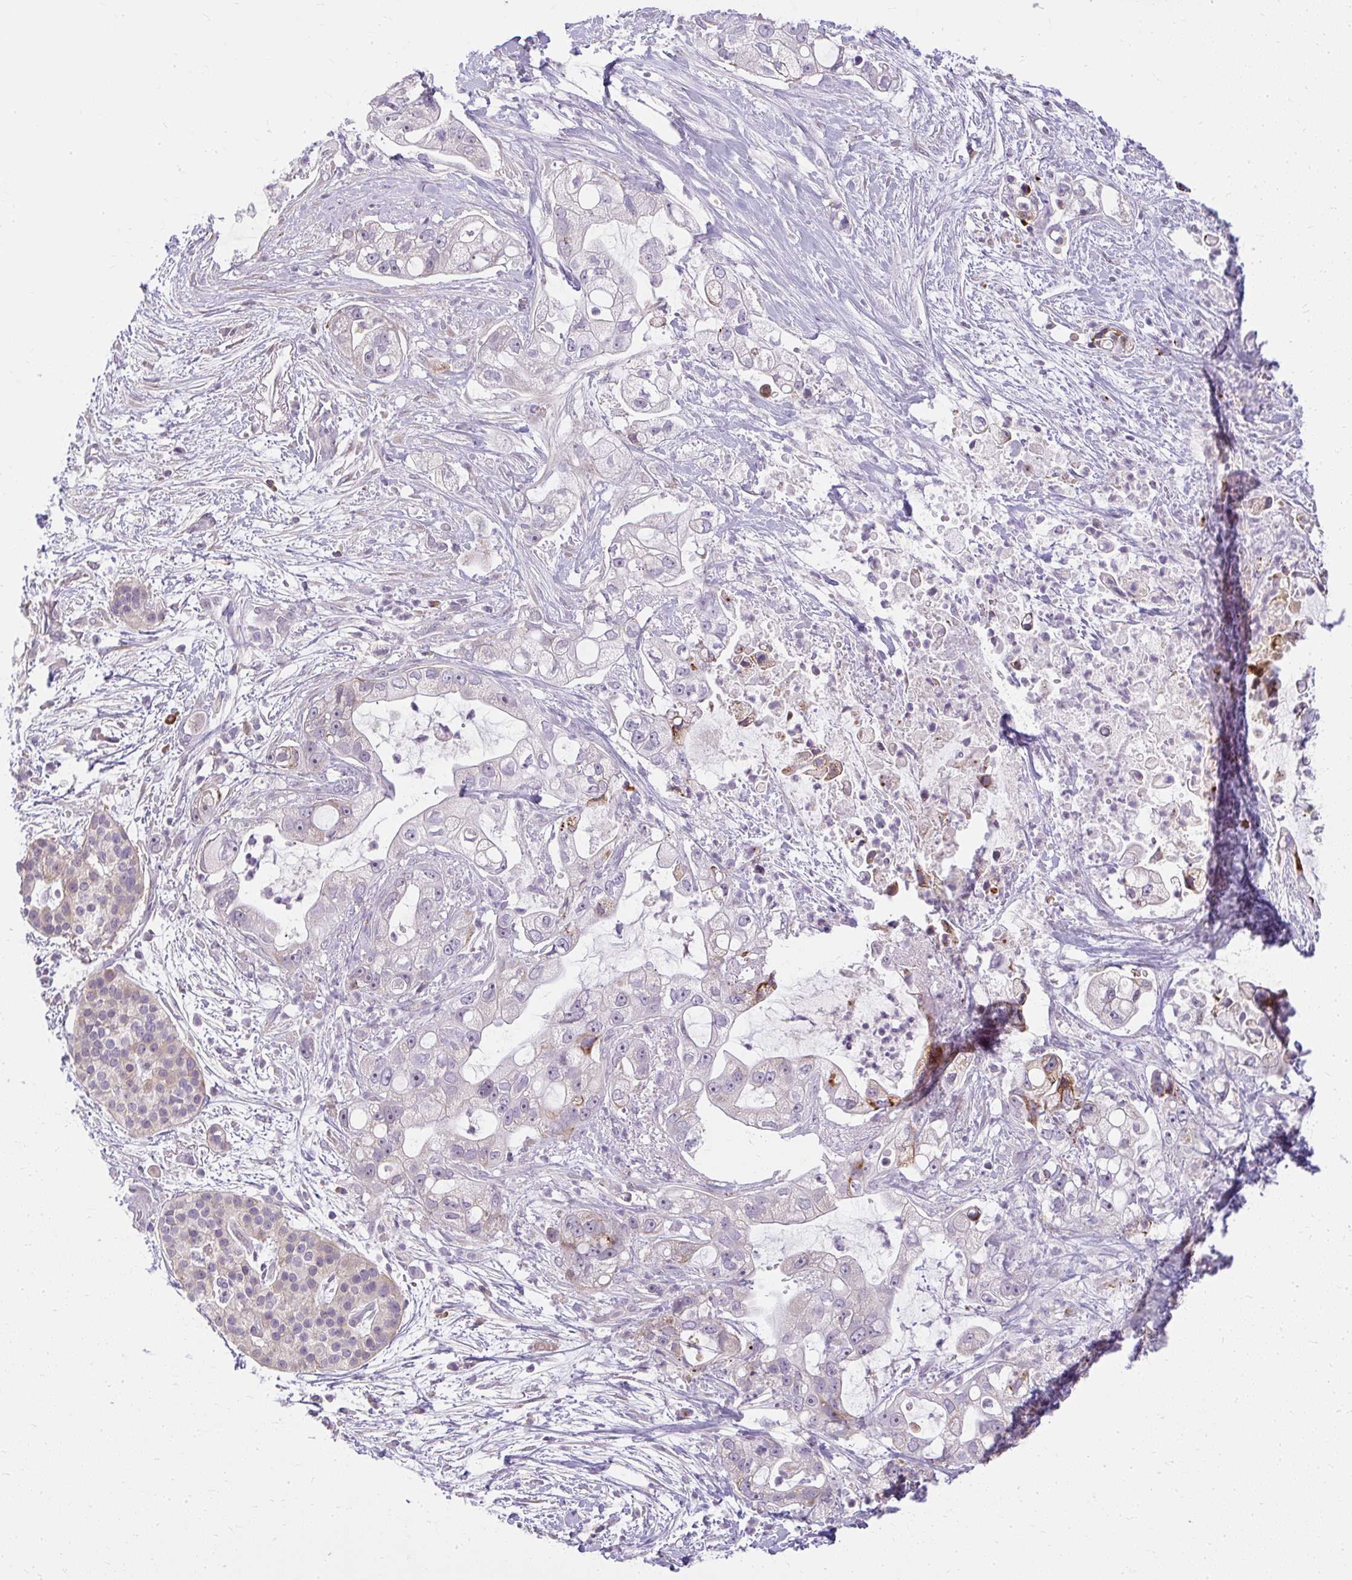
{"staining": {"intensity": "negative", "quantity": "none", "location": "none"}, "tissue": "pancreatic cancer", "cell_type": "Tumor cells", "image_type": "cancer", "snomed": [{"axis": "morphology", "description": "Adenocarcinoma, NOS"}, {"axis": "topography", "description": "Pancreas"}], "caption": "Adenocarcinoma (pancreatic) was stained to show a protein in brown. There is no significant expression in tumor cells. (DAB immunohistochemistry (IHC), high magnification).", "gene": "ZFYVE26", "patient": {"sex": "female", "age": 69}}